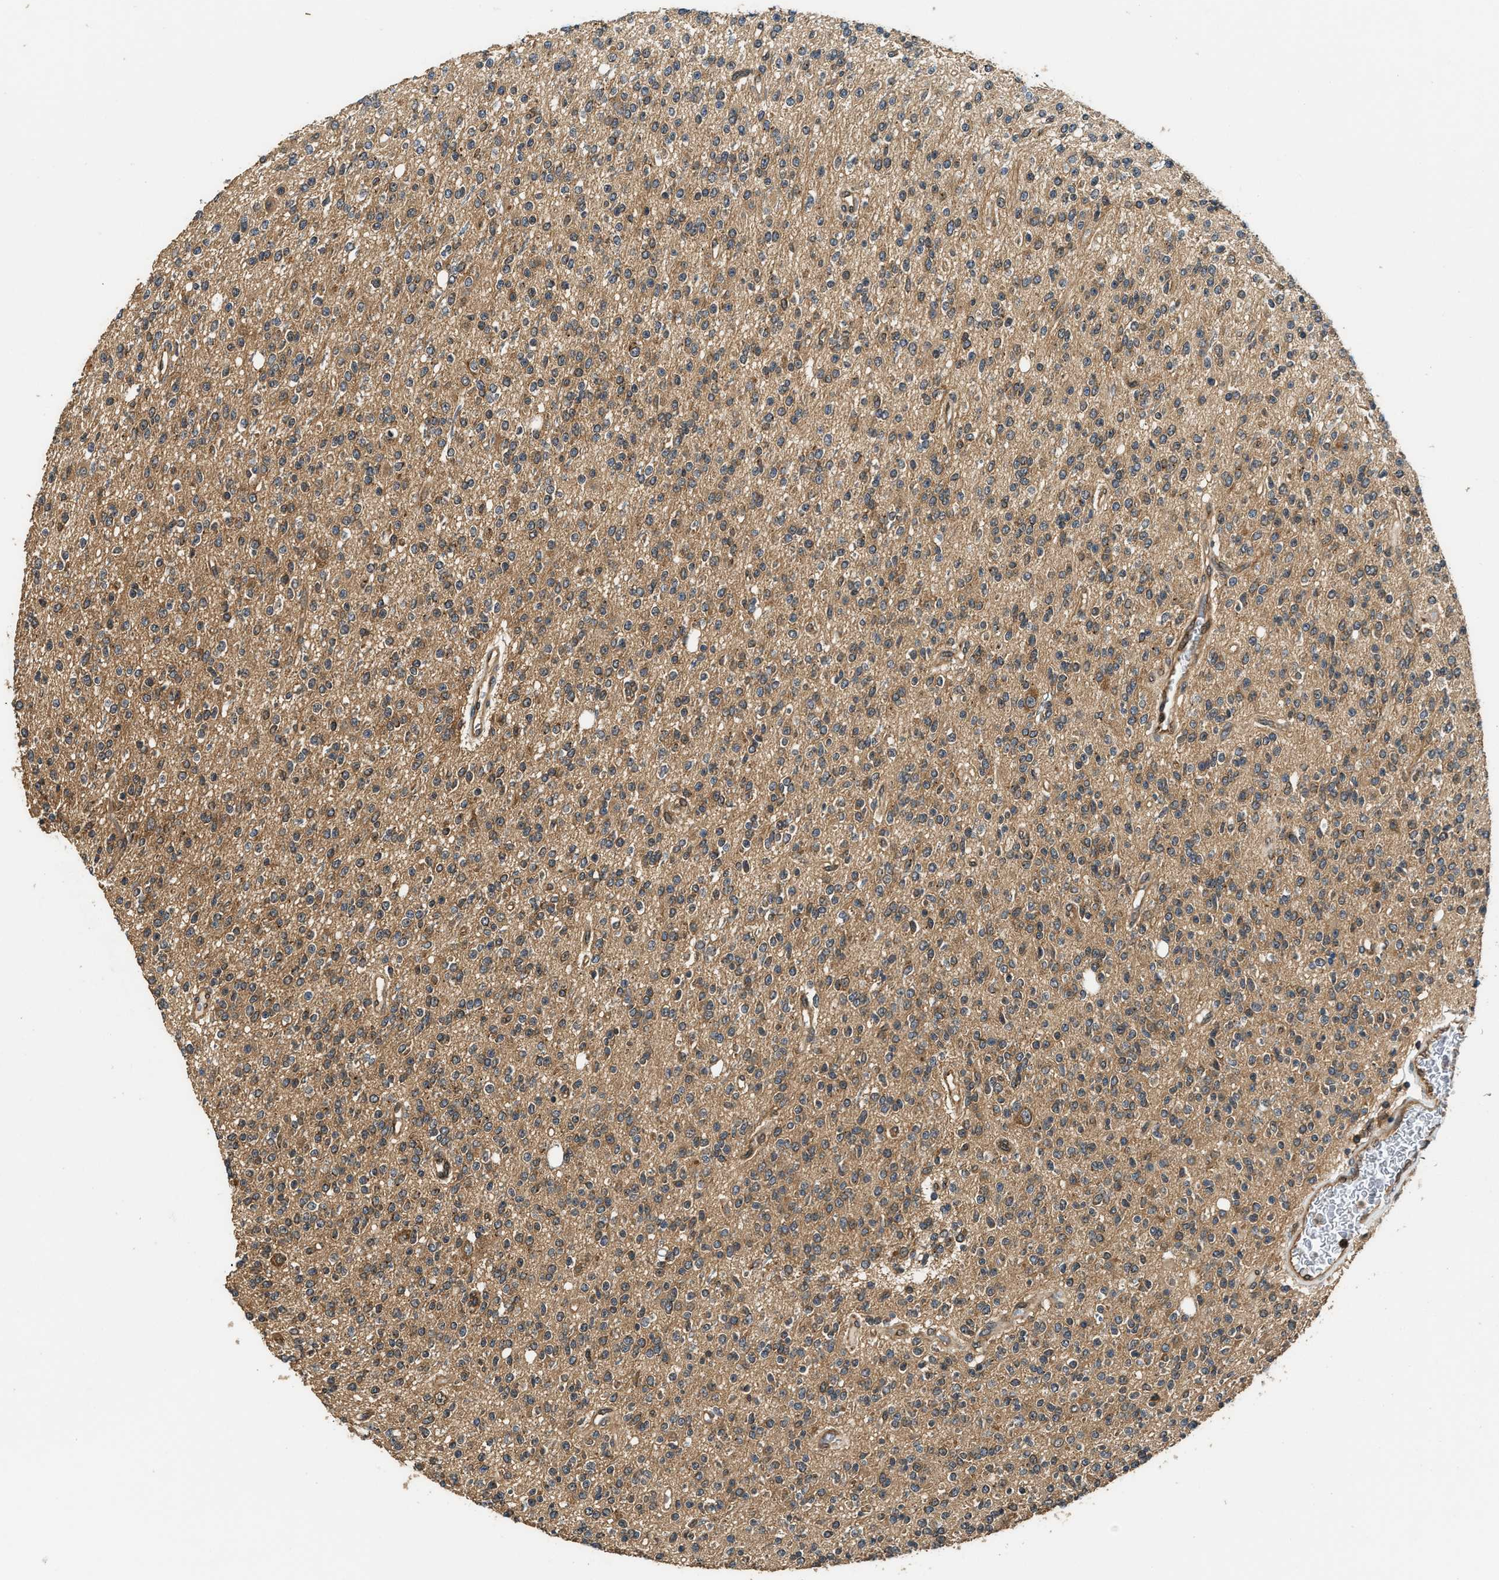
{"staining": {"intensity": "moderate", "quantity": "25%-75%", "location": "cytoplasmic/membranous"}, "tissue": "glioma", "cell_type": "Tumor cells", "image_type": "cancer", "snomed": [{"axis": "morphology", "description": "Glioma, malignant, High grade"}, {"axis": "topography", "description": "Brain"}], "caption": "The immunohistochemical stain labels moderate cytoplasmic/membranous staining in tumor cells of glioma tissue.", "gene": "DNAJC2", "patient": {"sex": "male", "age": 34}}